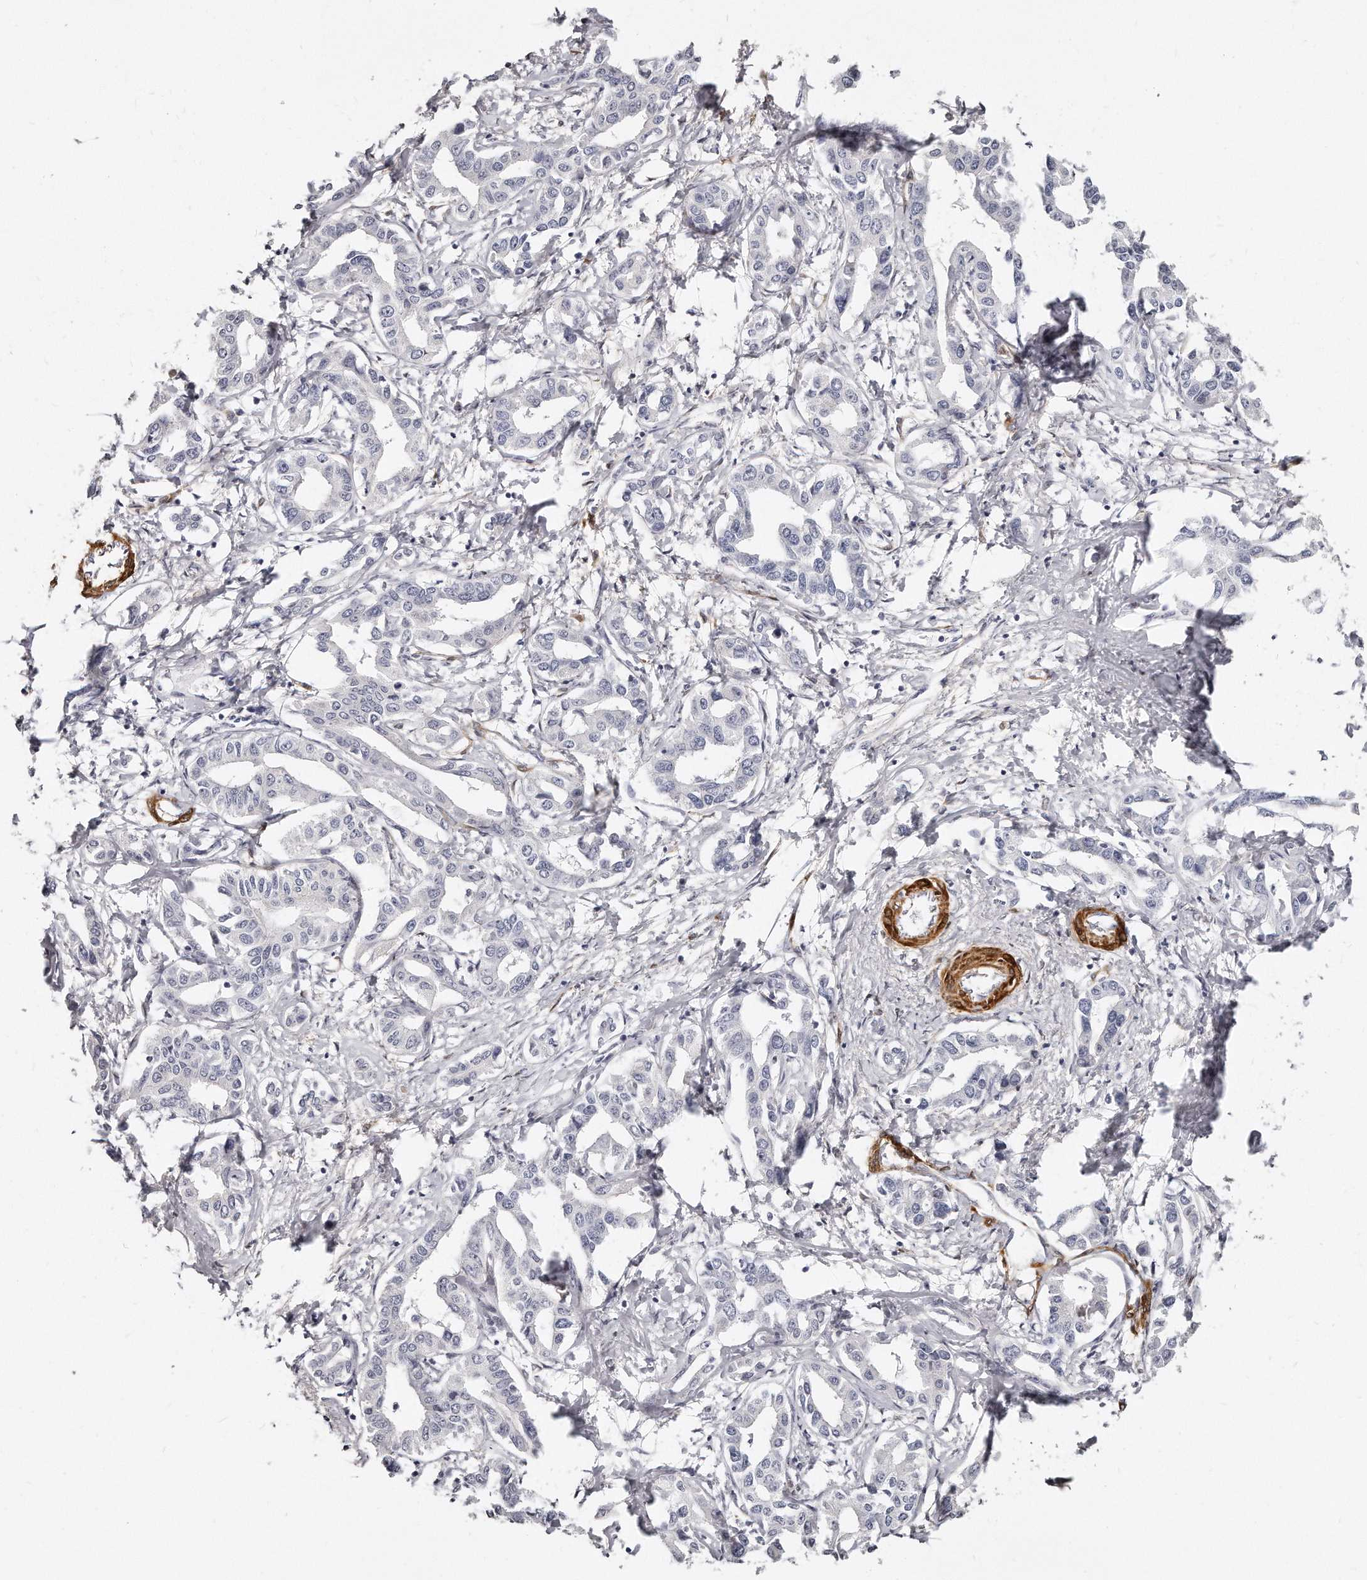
{"staining": {"intensity": "negative", "quantity": "none", "location": "none"}, "tissue": "liver cancer", "cell_type": "Tumor cells", "image_type": "cancer", "snomed": [{"axis": "morphology", "description": "Cholangiocarcinoma"}, {"axis": "topography", "description": "Liver"}], "caption": "IHC image of human liver cholangiocarcinoma stained for a protein (brown), which shows no expression in tumor cells. The staining was performed using DAB (3,3'-diaminobenzidine) to visualize the protein expression in brown, while the nuclei were stained in blue with hematoxylin (Magnification: 20x).", "gene": "LMOD1", "patient": {"sex": "male", "age": 59}}